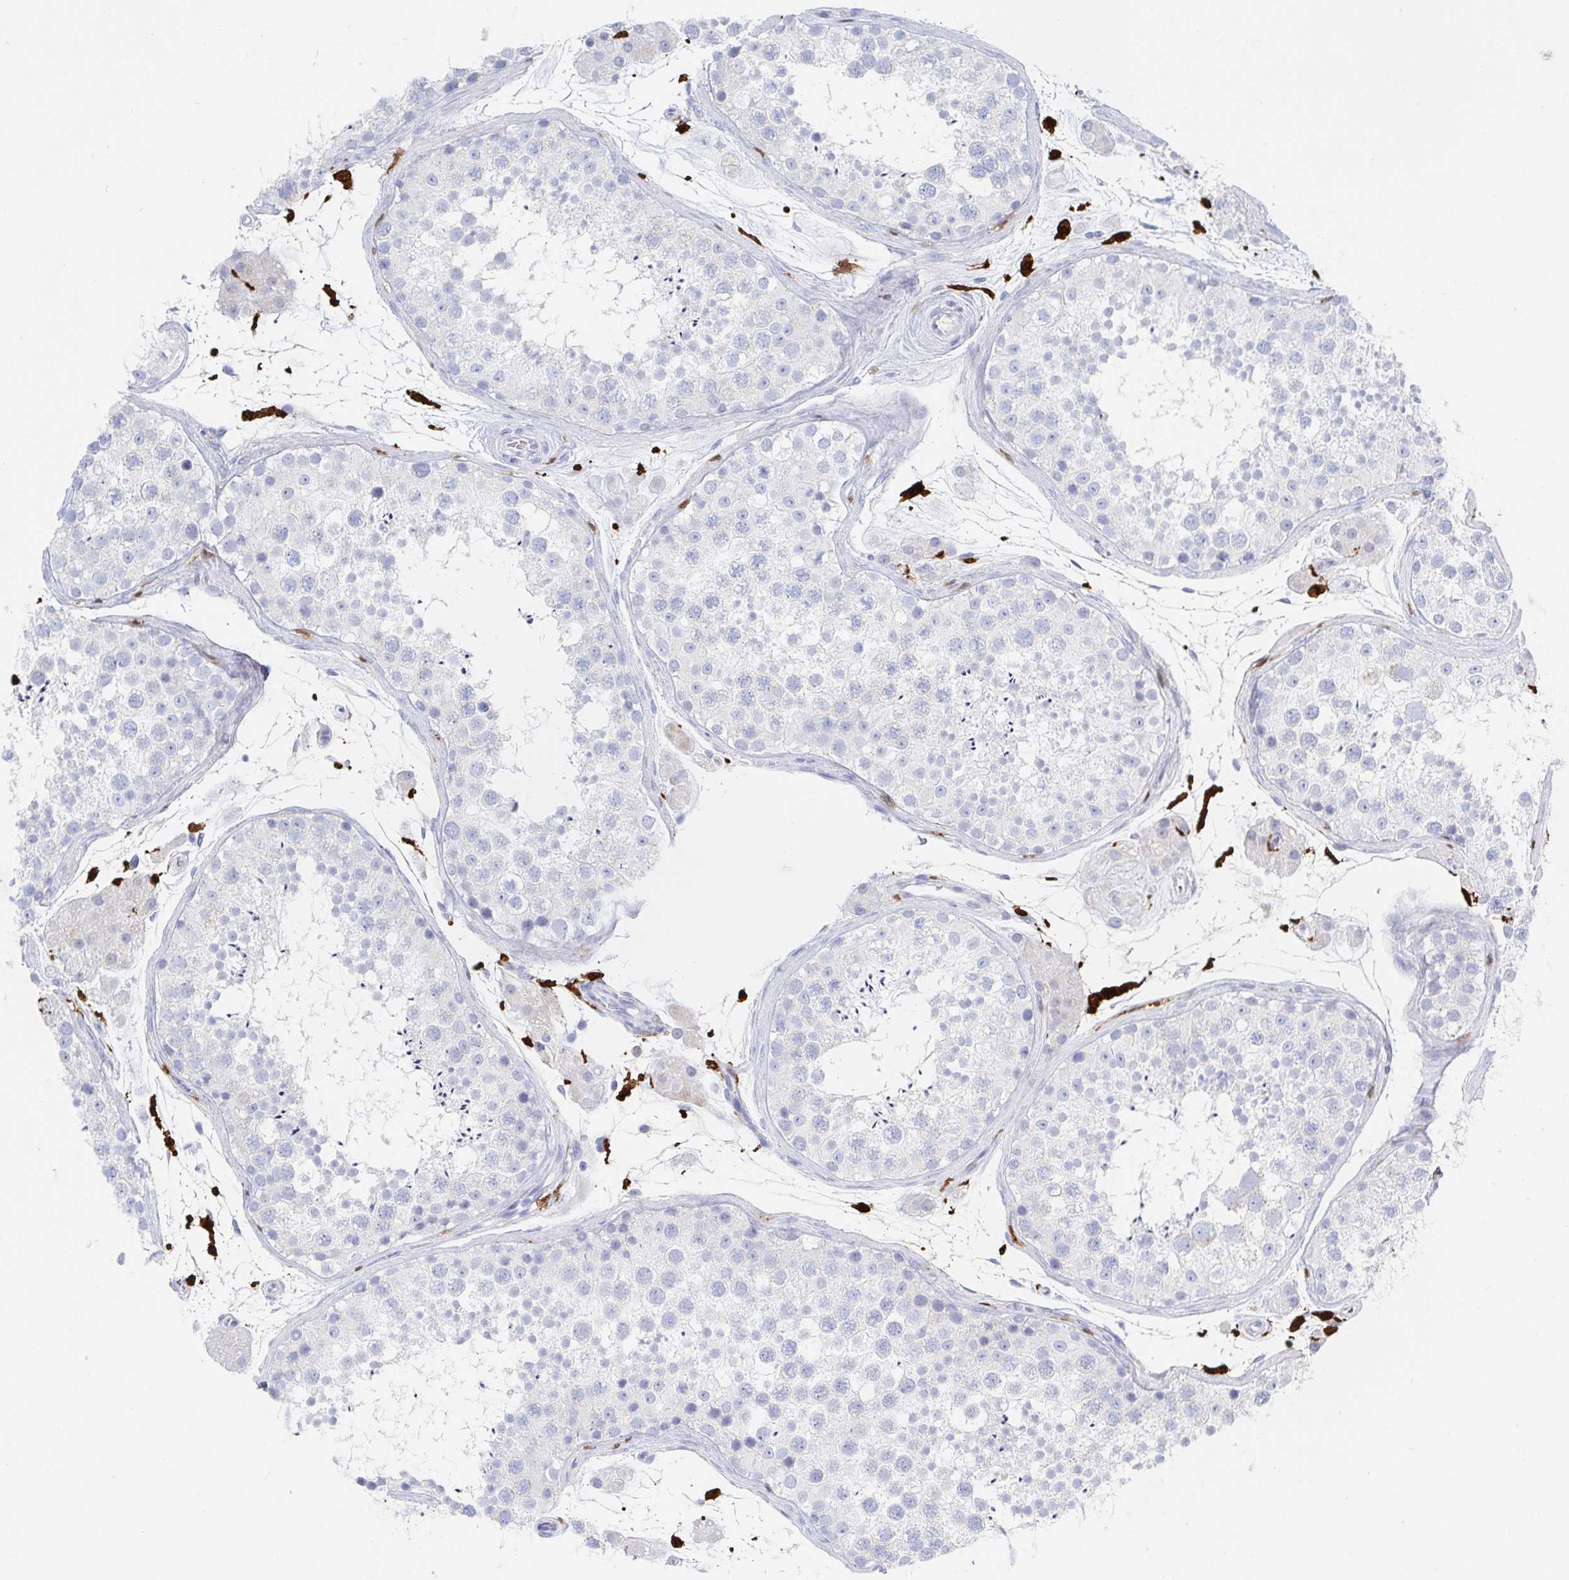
{"staining": {"intensity": "negative", "quantity": "none", "location": "none"}, "tissue": "testis", "cell_type": "Cells in seminiferous ducts", "image_type": "normal", "snomed": [{"axis": "morphology", "description": "Normal tissue, NOS"}, {"axis": "topography", "description": "Testis"}], "caption": "Immunohistochemistry micrograph of unremarkable testis stained for a protein (brown), which displays no positivity in cells in seminiferous ducts. (Immunohistochemistry (ihc), brightfield microscopy, high magnification).", "gene": "OR2A1", "patient": {"sex": "male", "age": 41}}